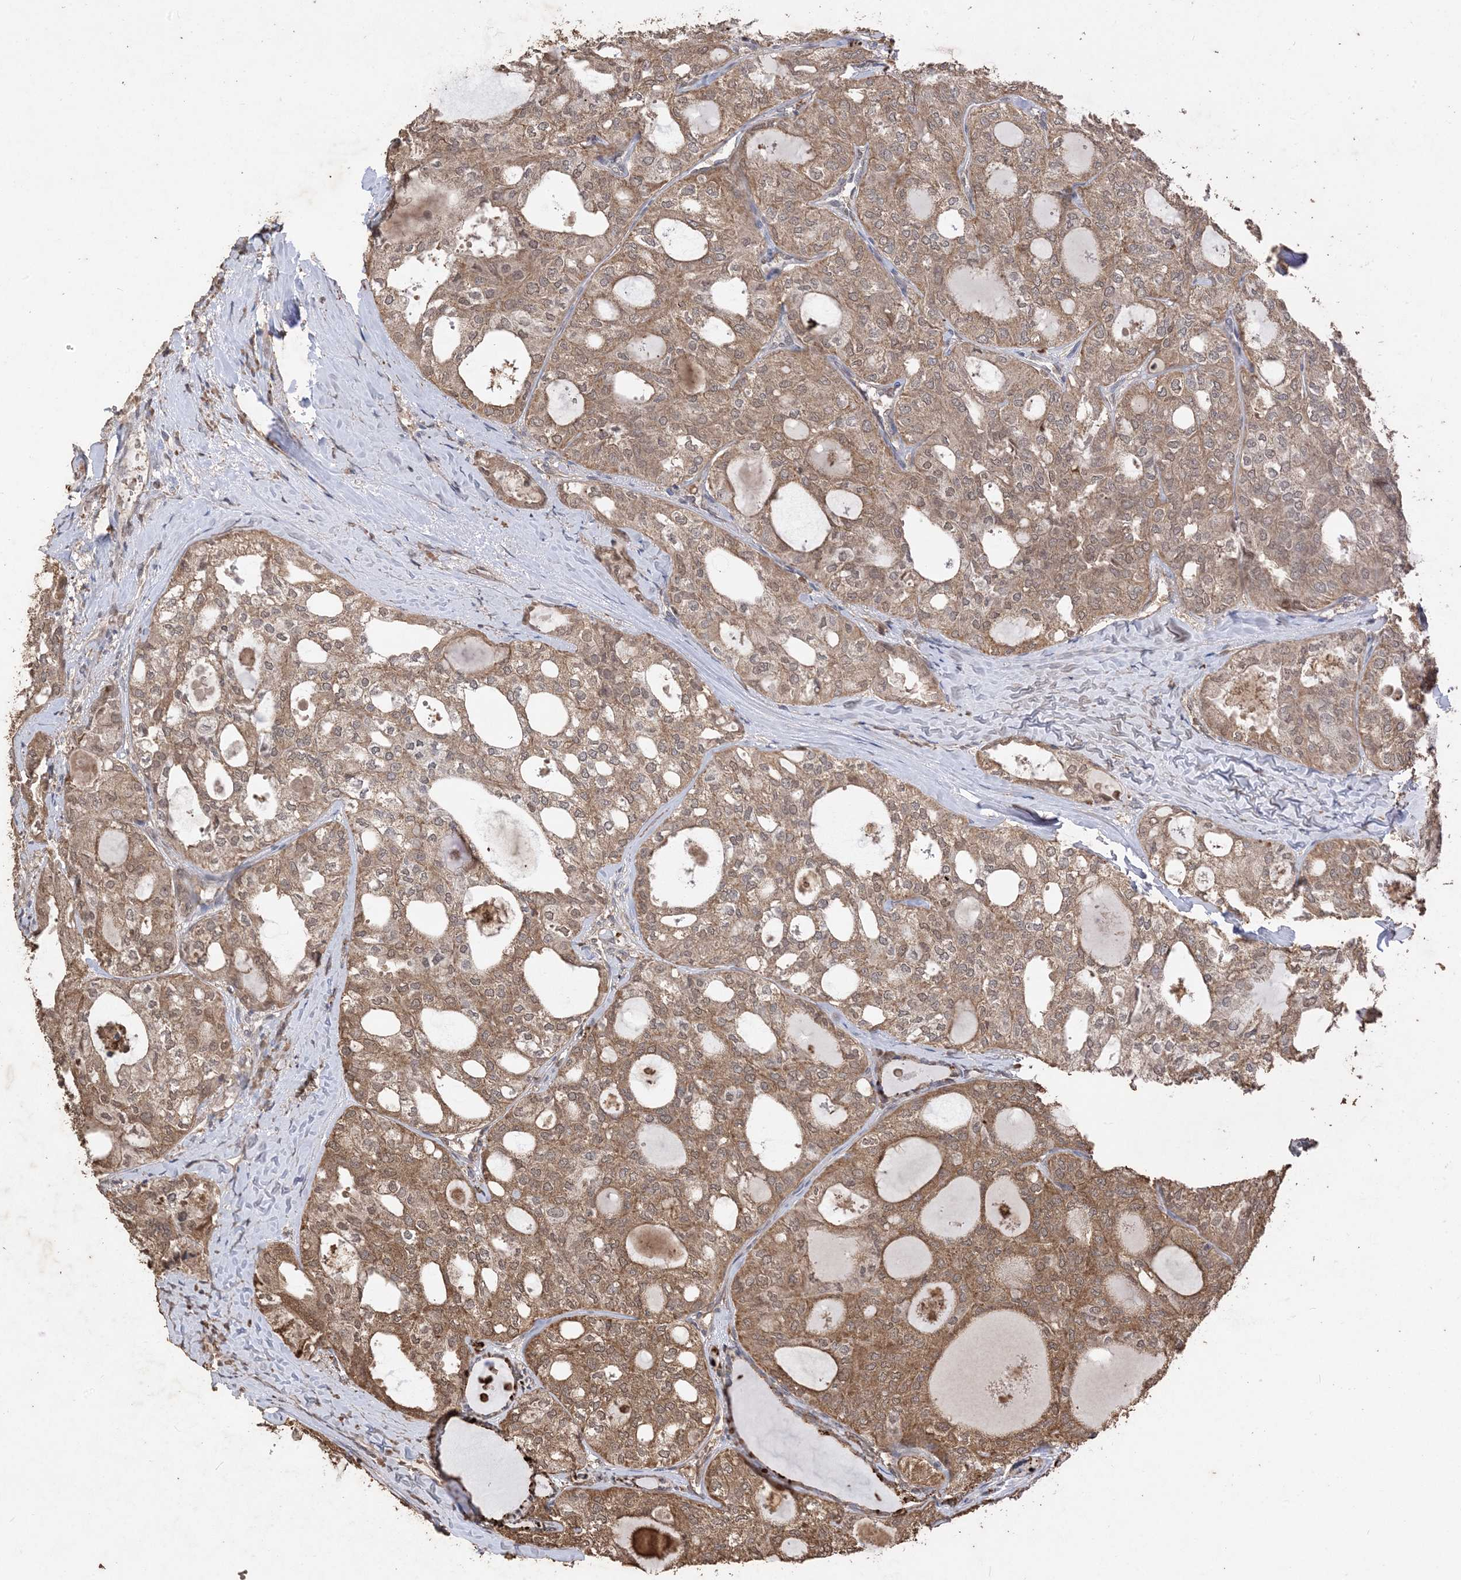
{"staining": {"intensity": "moderate", "quantity": ">75%", "location": "cytoplasmic/membranous"}, "tissue": "thyroid cancer", "cell_type": "Tumor cells", "image_type": "cancer", "snomed": [{"axis": "morphology", "description": "Follicular adenoma carcinoma, NOS"}, {"axis": "topography", "description": "Thyroid gland"}], "caption": "This micrograph demonstrates immunohistochemistry staining of thyroid cancer, with medium moderate cytoplasmic/membranous staining in approximately >75% of tumor cells.", "gene": "HPS4", "patient": {"sex": "male", "age": 75}}